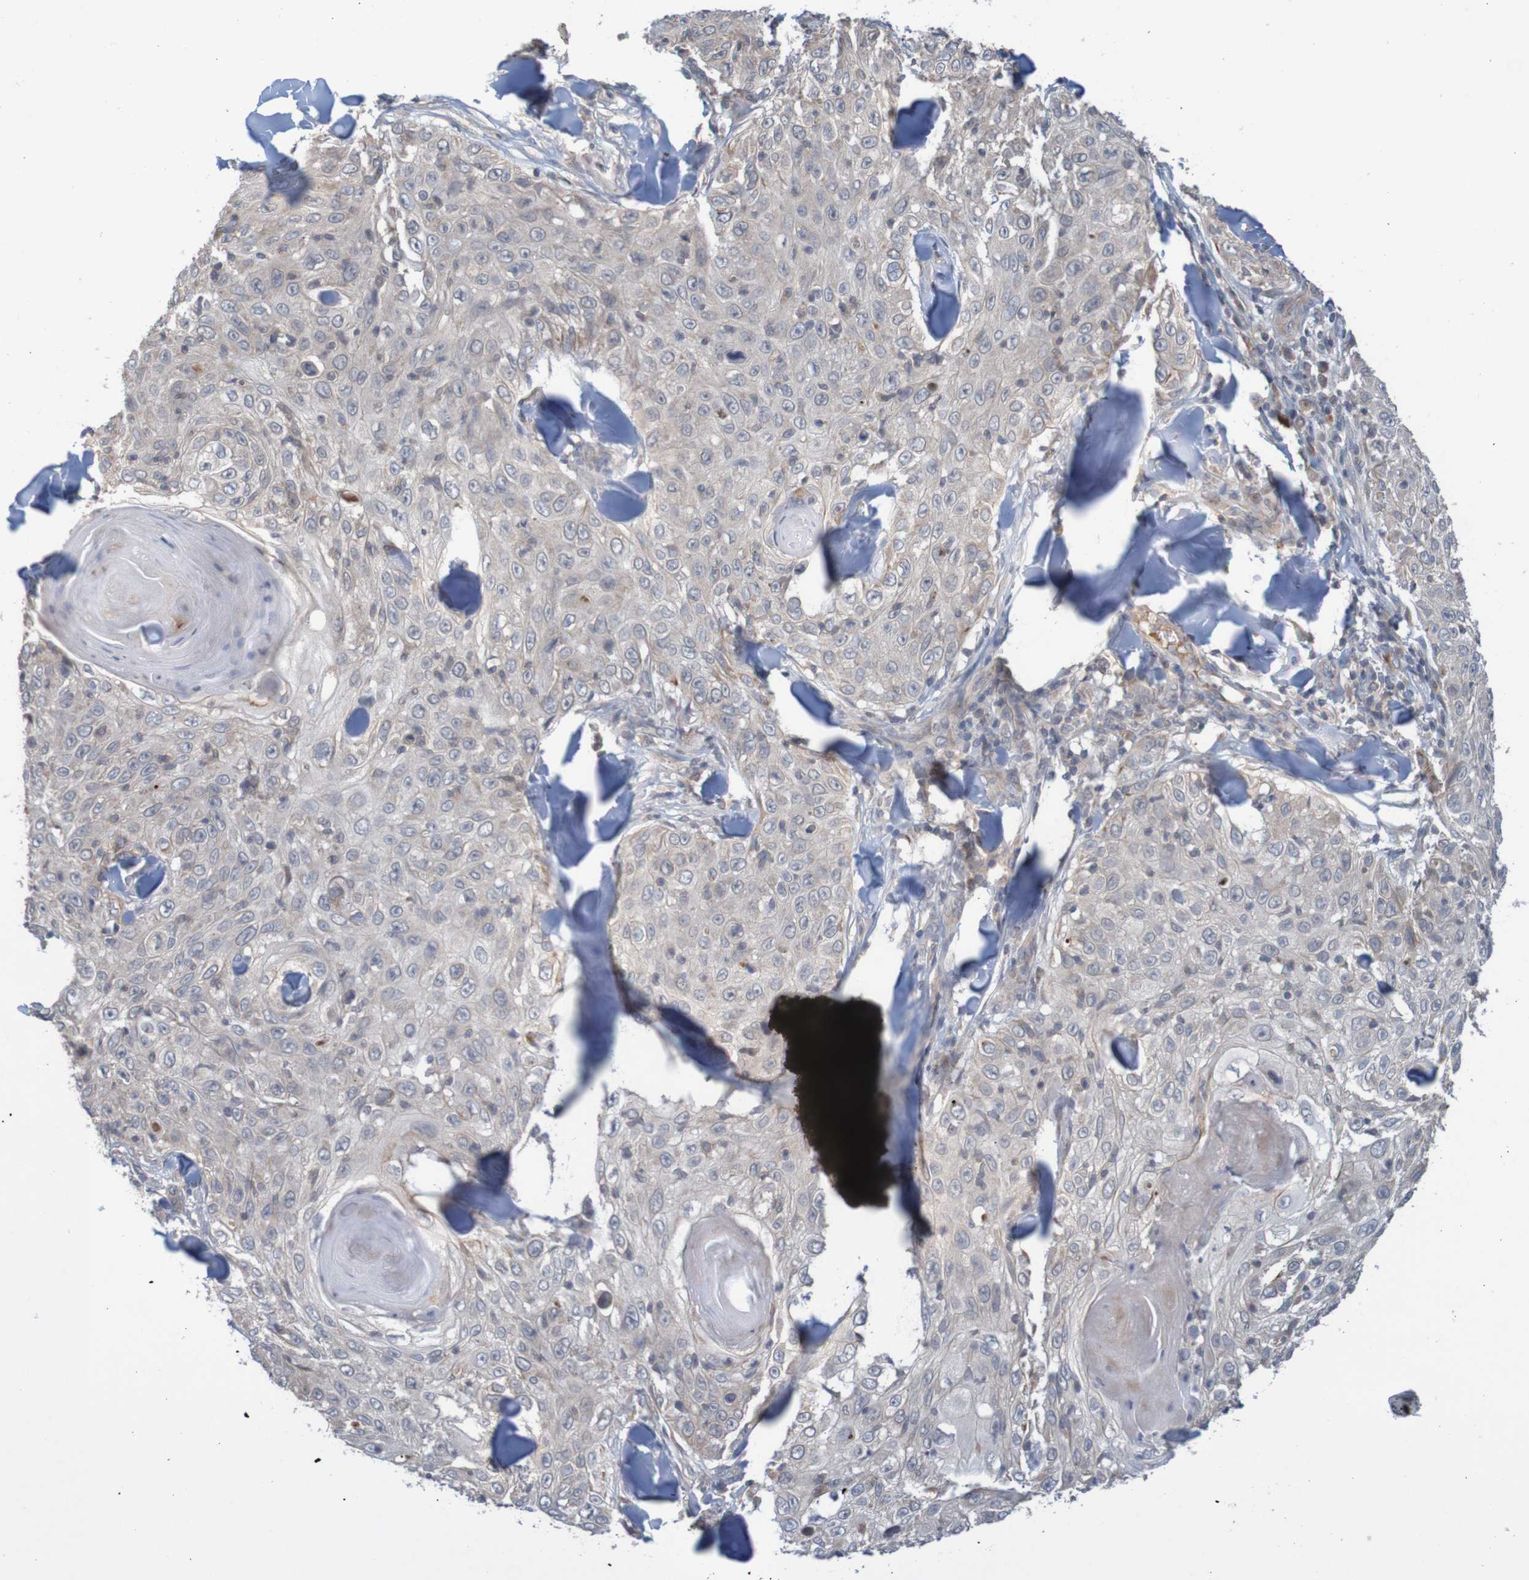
{"staining": {"intensity": "weak", "quantity": "<25%", "location": "cytoplasmic/membranous"}, "tissue": "skin cancer", "cell_type": "Tumor cells", "image_type": "cancer", "snomed": [{"axis": "morphology", "description": "Squamous cell carcinoma, NOS"}, {"axis": "topography", "description": "Skin"}], "caption": "A high-resolution micrograph shows IHC staining of skin squamous cell carcinoma, which displays no significant expression in tumor cells.", "gene": "ANKK1", "patient": {"sex": "male", "age": 86}}